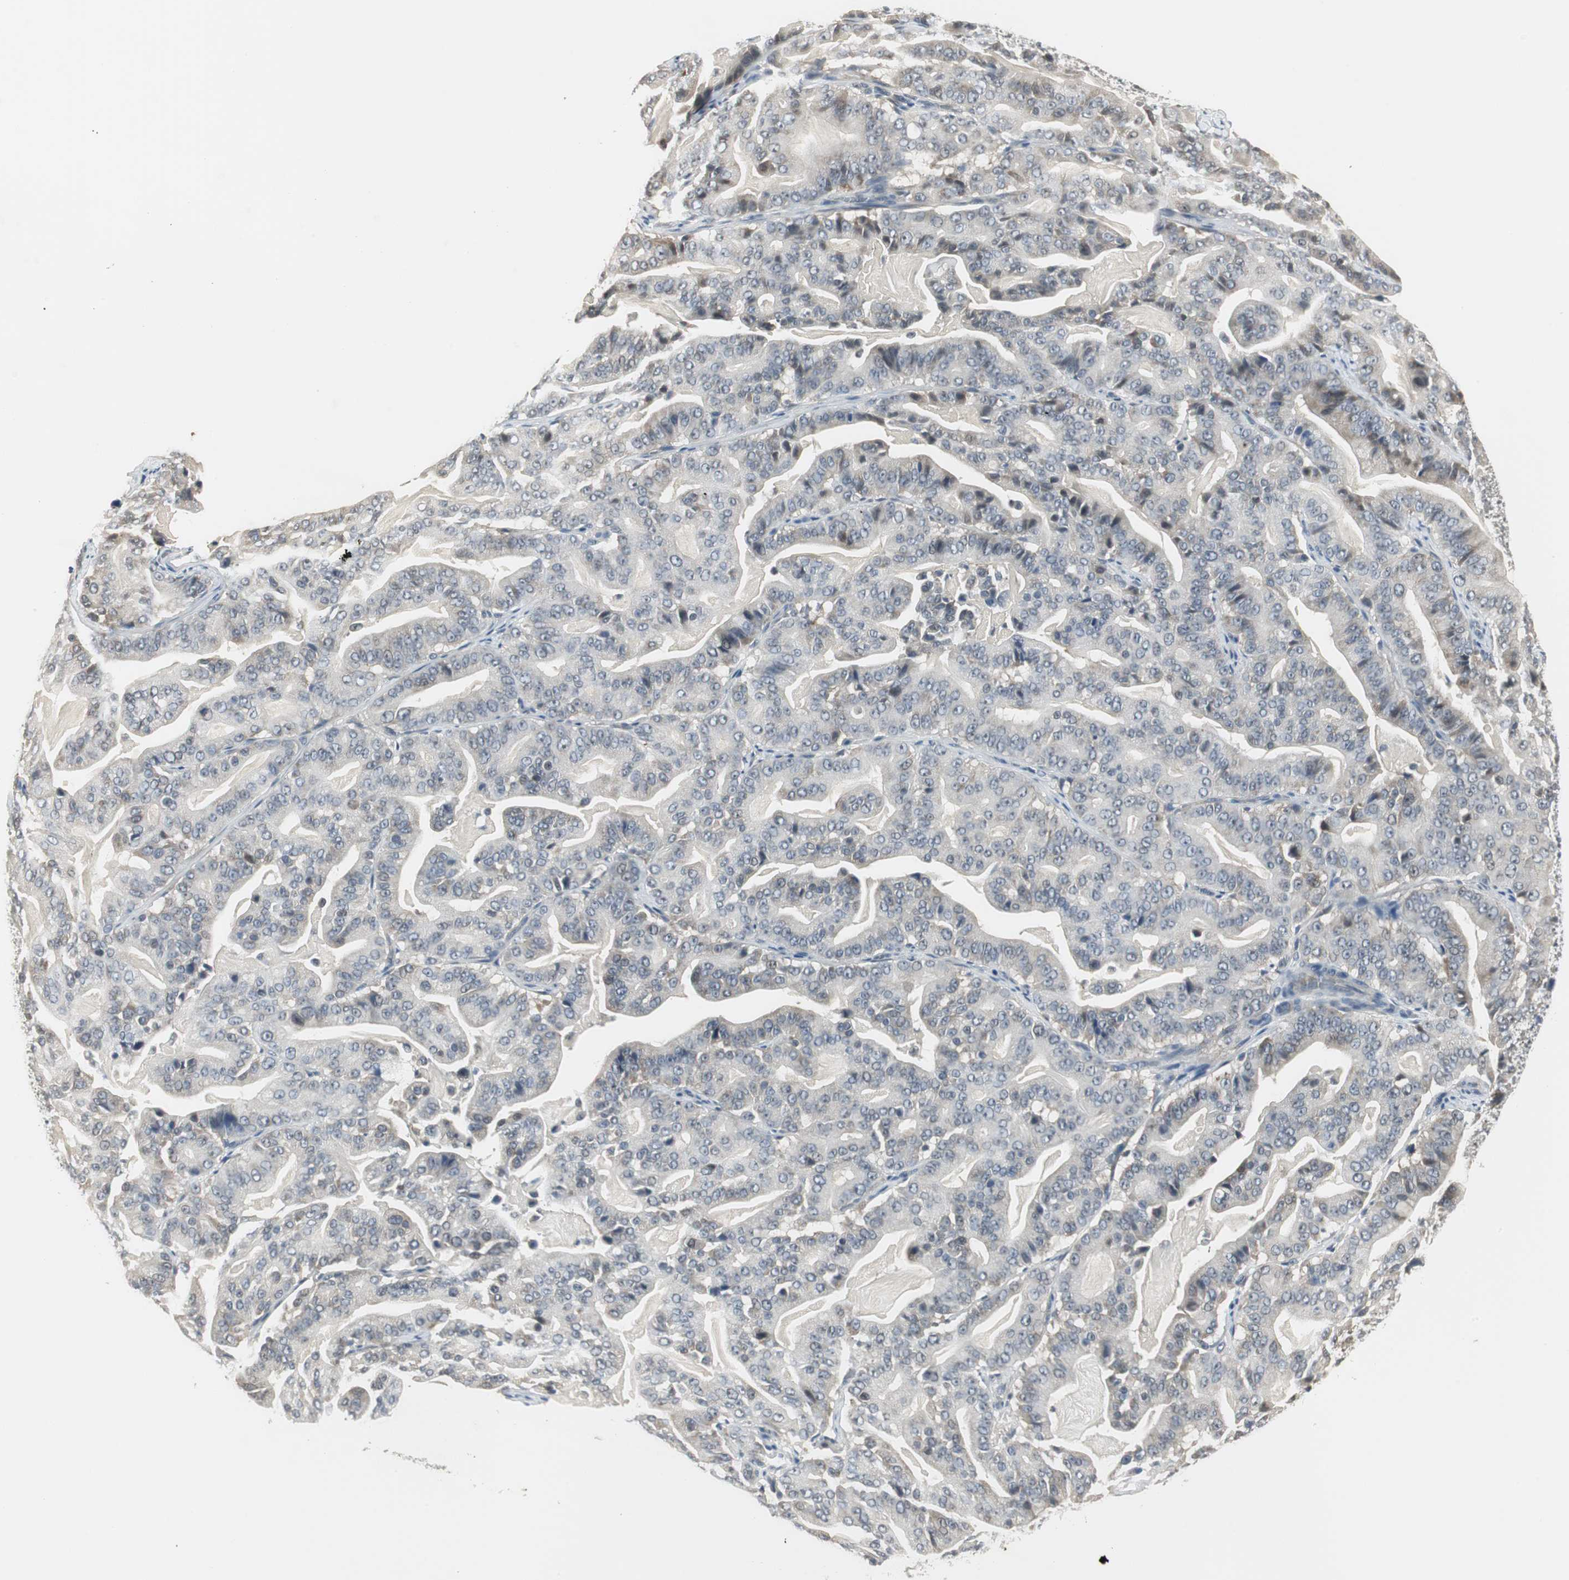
{"staining": {"intensity": "weak", "quantity": "25%-75%", "location": "cytoplasmic/membranous"}, "tissue": "pancreatic cancer", "cell_type": "Tumor cells", "image_type": "cancer", "snomed": [{"axis": "morphology", "description": "Adenocarcinoma, NOS"}, {"axis": "topography", "description": "Pancreas"}], "caption": "Brown immunohistochemical staining in human pancreatic cancer (adenocarcinoma) shows weak cytoplasmic/membranous staining in about 25%-75% of tumor cells. (brown staining indicates protein expression, while blue staining denotes nuclei).", "gene": "CCT5", "patient": {"sex": "male", "age": 63}}